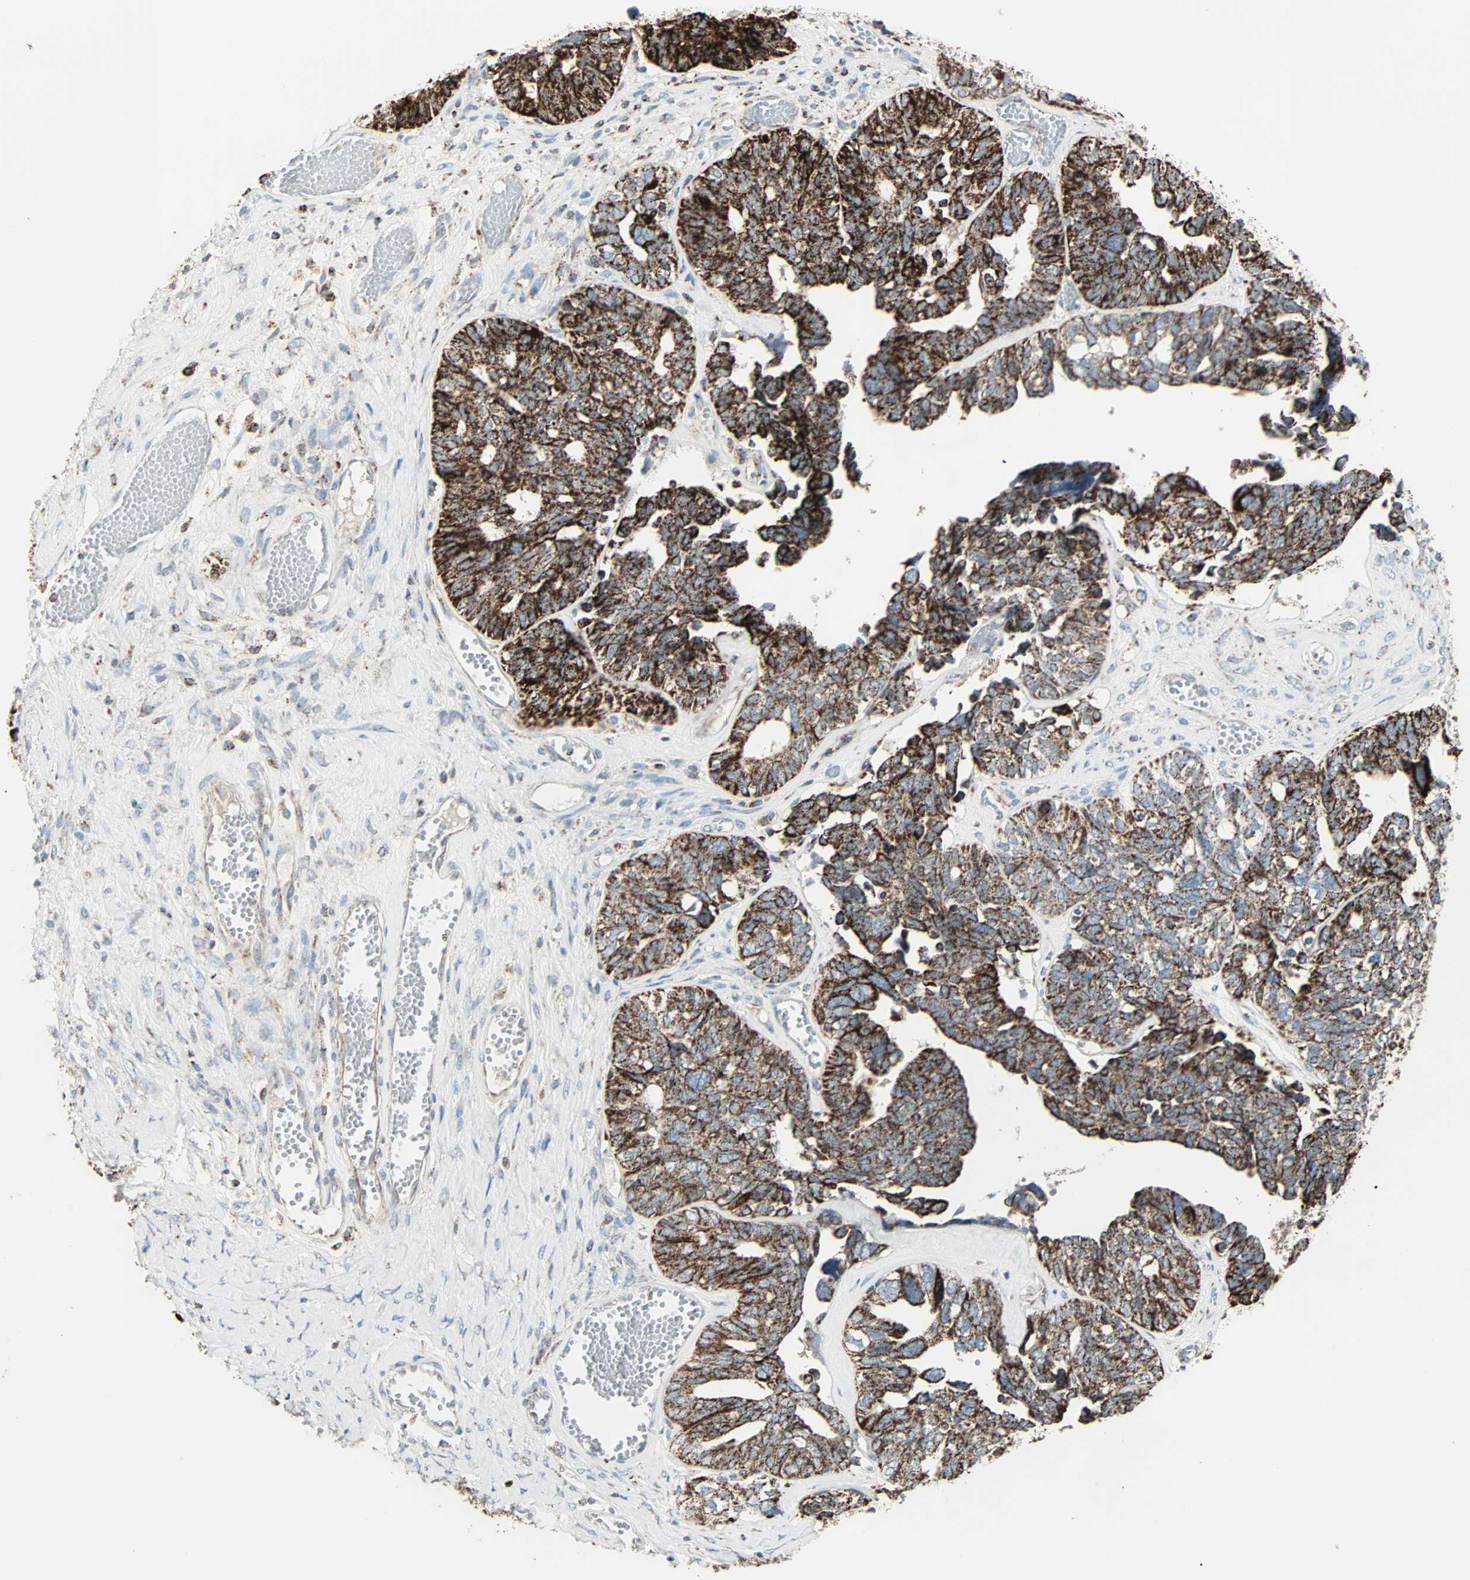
{"staining": {"intensity": "strong", "quantity": ">75%", "location": "cytoplasmic/membranous"}, "tissue": "ovarian cancer", "cell_type": "Tumor cells", "image_type": "cancer", "snomed": [{"axis": "morphology", "description": "Cystadenocarcinoma, serous, NOS"}, {"axis": "topography", "description": "Ovary"}], "caption": "Serous cystadenocarcinoma (ovarian) was stained to show a protein in brown. There is high levels of strong cytoplasmic/membranous positivity in about >75% of tumor cells.", "gene": "IDH2", "patient": {"sex": "female", "age": 79}}